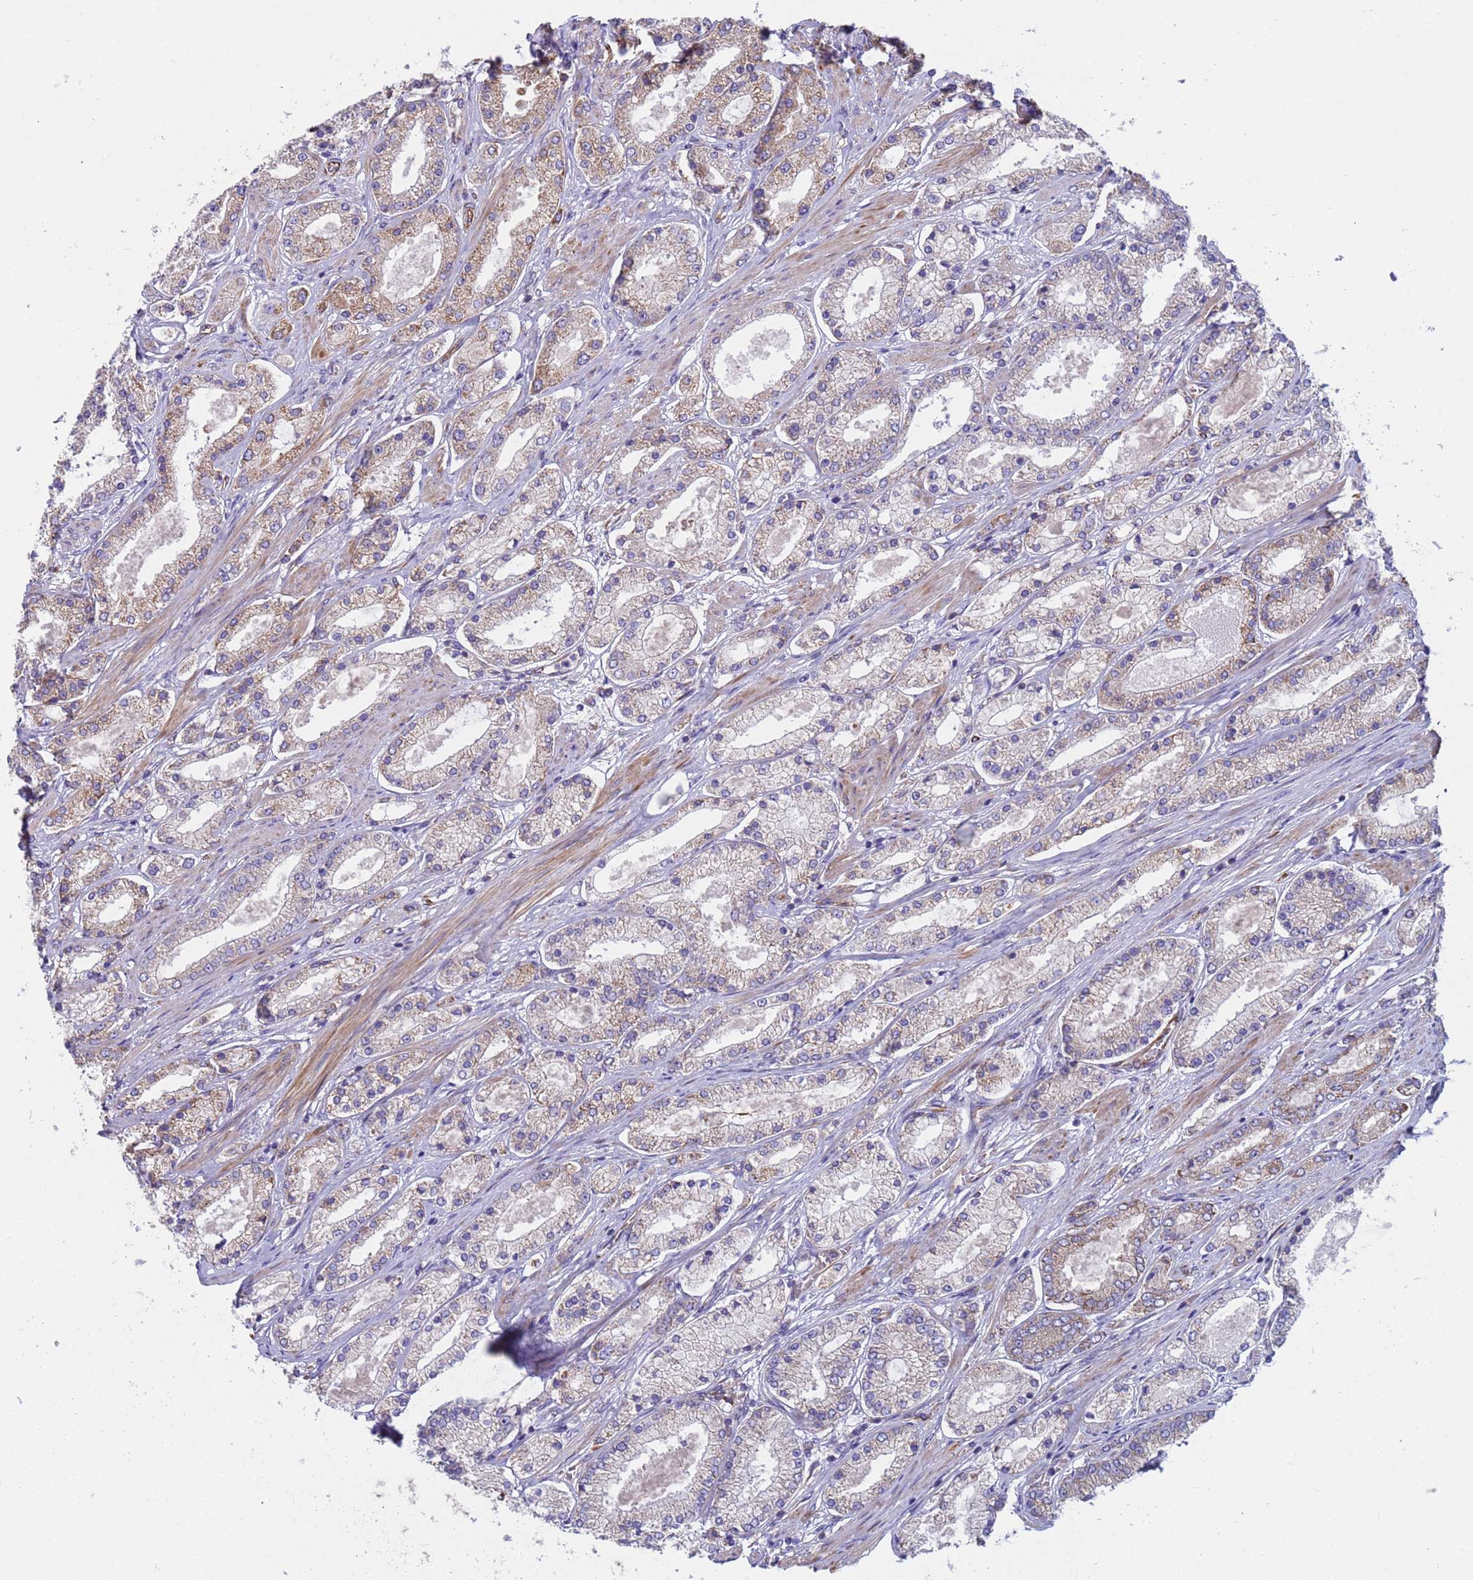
{"staining": {"intensity": "weak", "quantity": "25%-75%", "location": "cytoplasmic/membranous"}, "tissue": "prostate cancer", "cell_type": "Tumor cells", "image_type": "cancer", "snomed": [{"axis": "morphology", "description": "Adenocarcinoma, High grade"}, {"axis": "topography", "description": "Prostate"}], "caption": "Weak cytoplasmic/membranous protein staining is present in approximately 25%-75% of tumor cells in prostate adenocarcinoma (high-grade).", "gene": "NUDT12", "patient": {"sex": "male", "age": 69}}